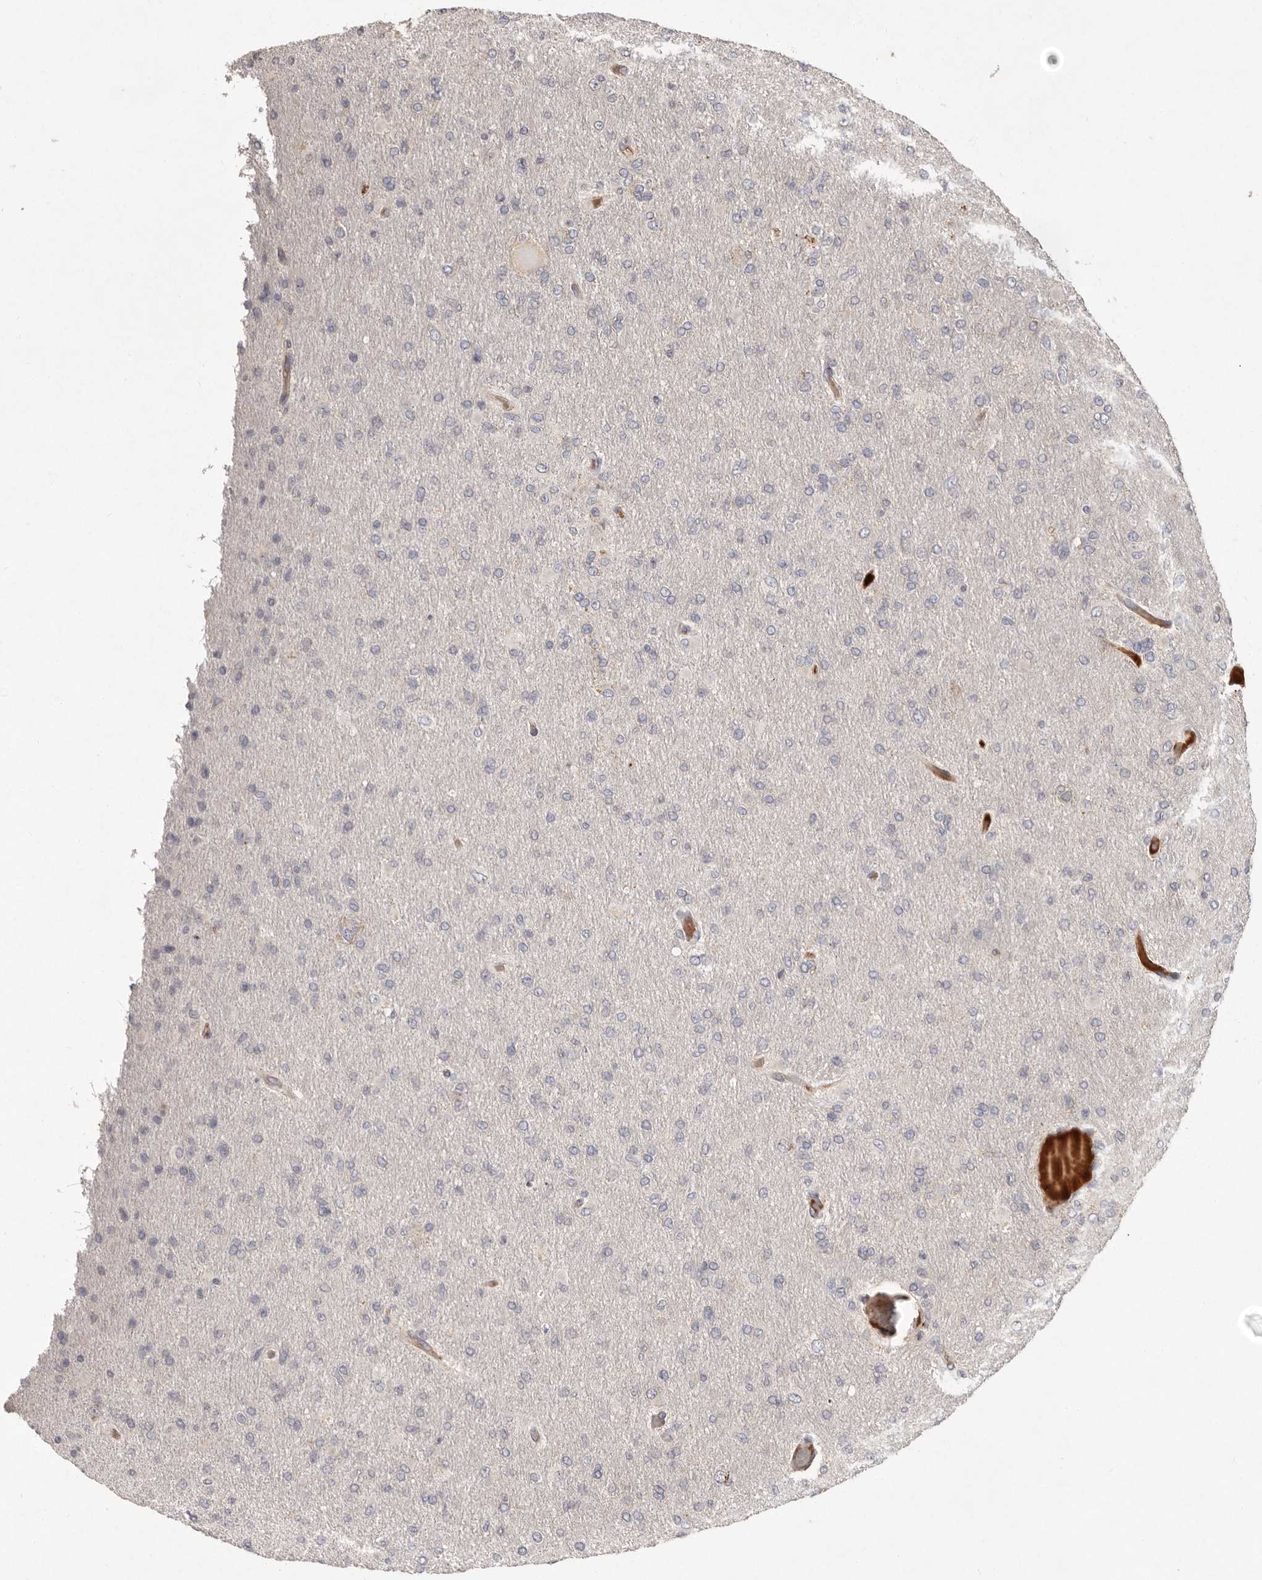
{"staining": {"intensity": "negative", "quantity": "none", "location": "none"}, "tissue": "glioma", "cell_type": "Tumor cells", "image_type": "cancer", "snomed": [{"axis": "morphology", "description": "Glioma, malignant, High grade"}, {"axis": "topography", "description": "Cerebral cortex"}], "caption": "The histopathology image shows no staining of tumor cells in glioma.", "gene": "SEMA3A", "patient": {"sex": "female", "age": 36}}